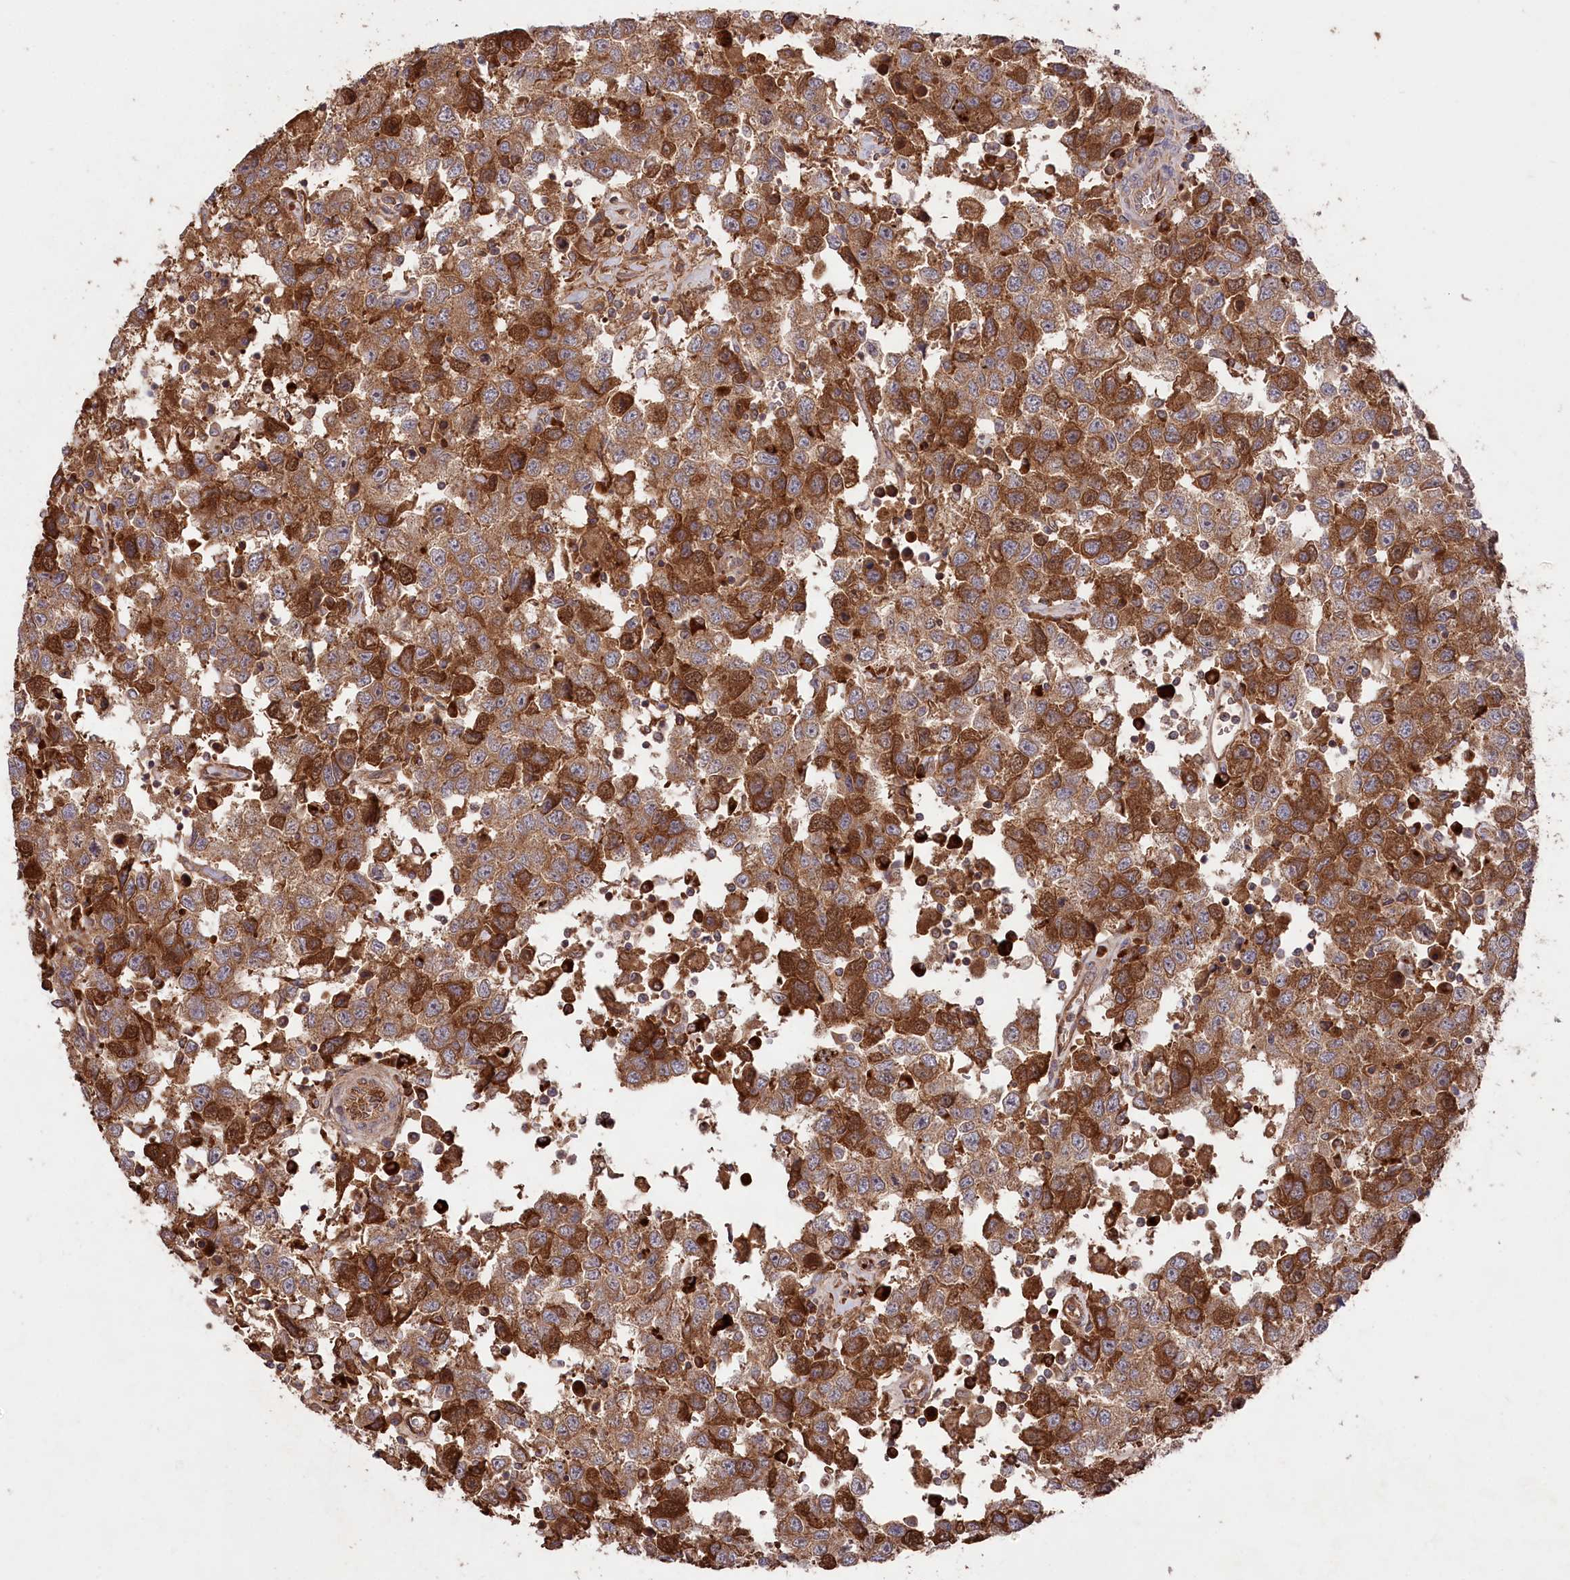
{"staining": {"intensity": "strong", "quantity": ">75%", "location": "cytoplasmic/membranous"}, "tissue": "testis cancer", "cell_type": "Tumor cells", "image_type": "cancer", "snomed": [{"axis": "morphology", "description": "Seminoma, NOS"}, {"axis": "topography", "description": "Testis"}], "caption": "Testis seminoma stained for a protein demonstrates strong cytoplasmic/membranous positivity in tumor cells.", "gene": "PPP1R21", "patient": {"sex": "male", "age": 41}}